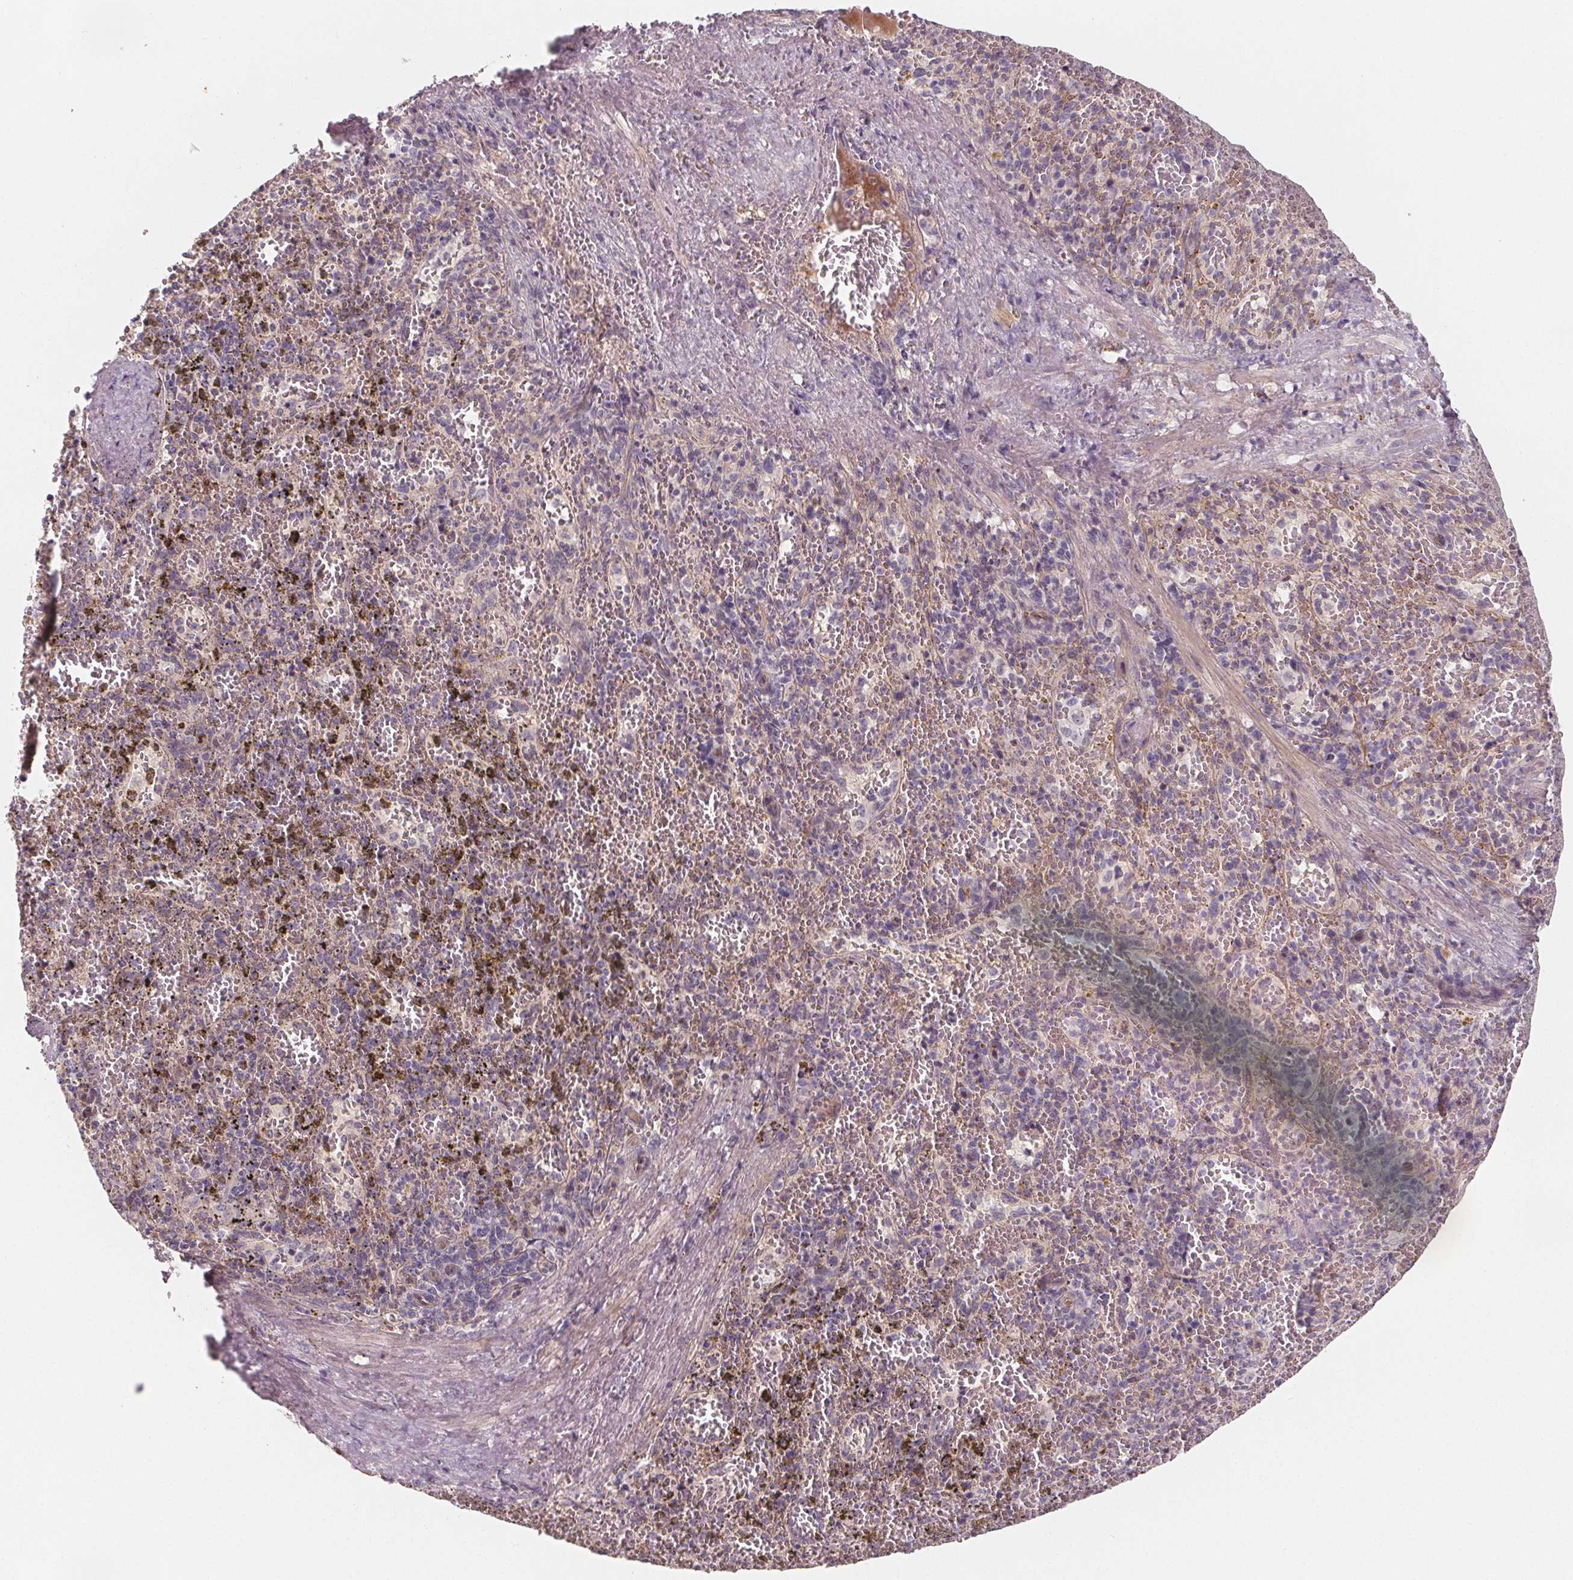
{"staining": {"intensity": "negative", "quantity": "none", "location": "none"}, "tissue": "spleen", "cell_type": "Cells in red pulp", "image_type": "normal", "snomed": [{"axis": "morphology", "description": "Normal tissue, NOS"}, {"axis": "topography", "description": "Spleen"}], "caption": "Cells in red pulp show no significant staining in unremarkable spleen.", "gene": "VNN1", "patient": {"sex": "female", "age": 50}}